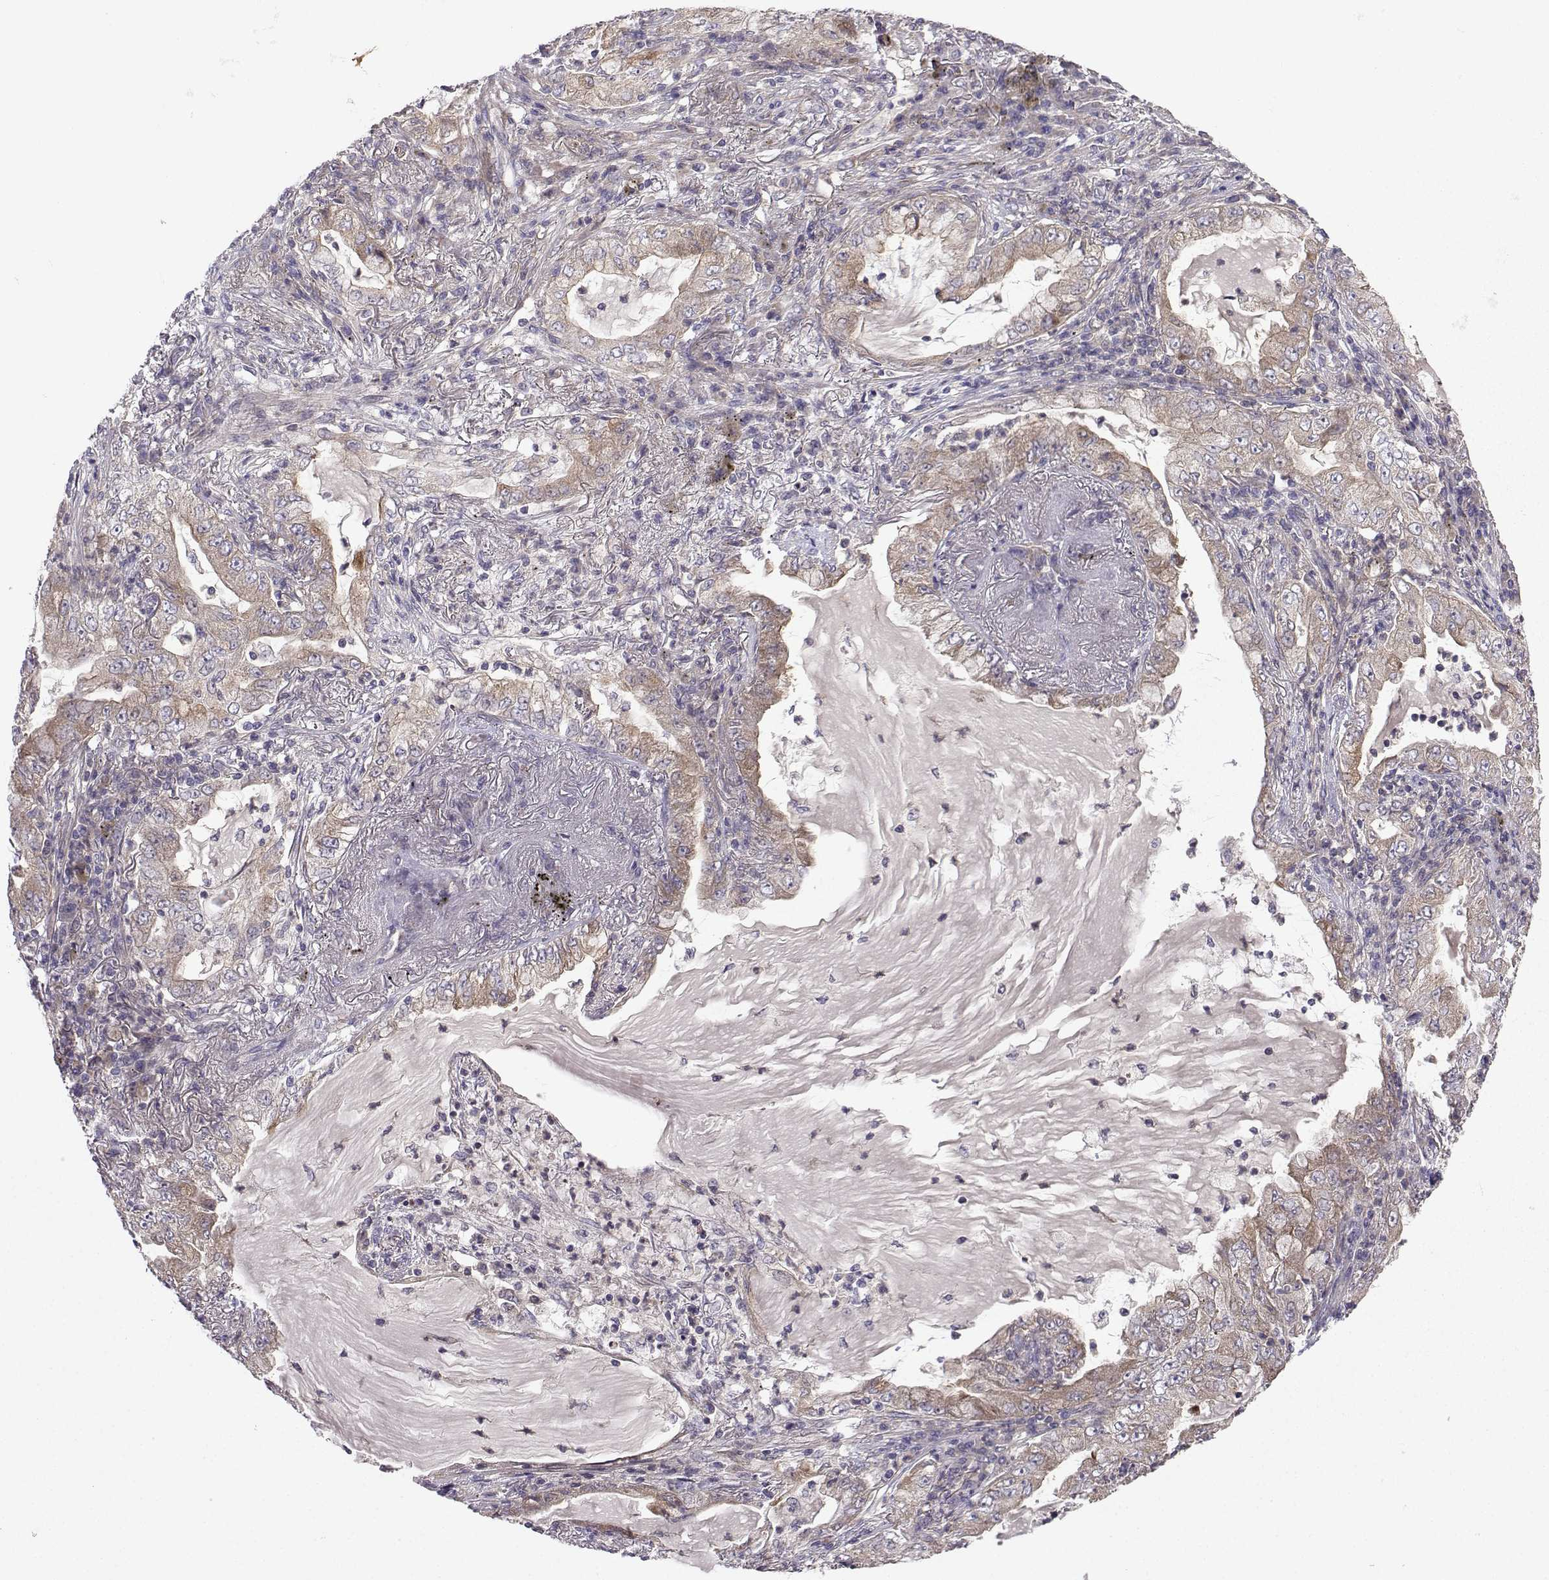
{"staining": {"intensity": "weak", "quantity": "25%-75%", "location": "cytoplasmic/membranous"}, "tissue": "lung cancer", "cell_type": "Tumor cells", "image_type": "cancer", "snomed": [{"axis": "morphology", "description": "Adenocarcinoma, NOS"}, {"axis": "topography", "description": "Lung"}], "caption": "The histopathology image displays immunohistochemical staining of lung cancer. There is weak cytoplasmic/membranous positivity is identified in about 25%-75% of tumor cells.", "gene": "STXBP5", "patient": {"sex": "female", "age": 73}}